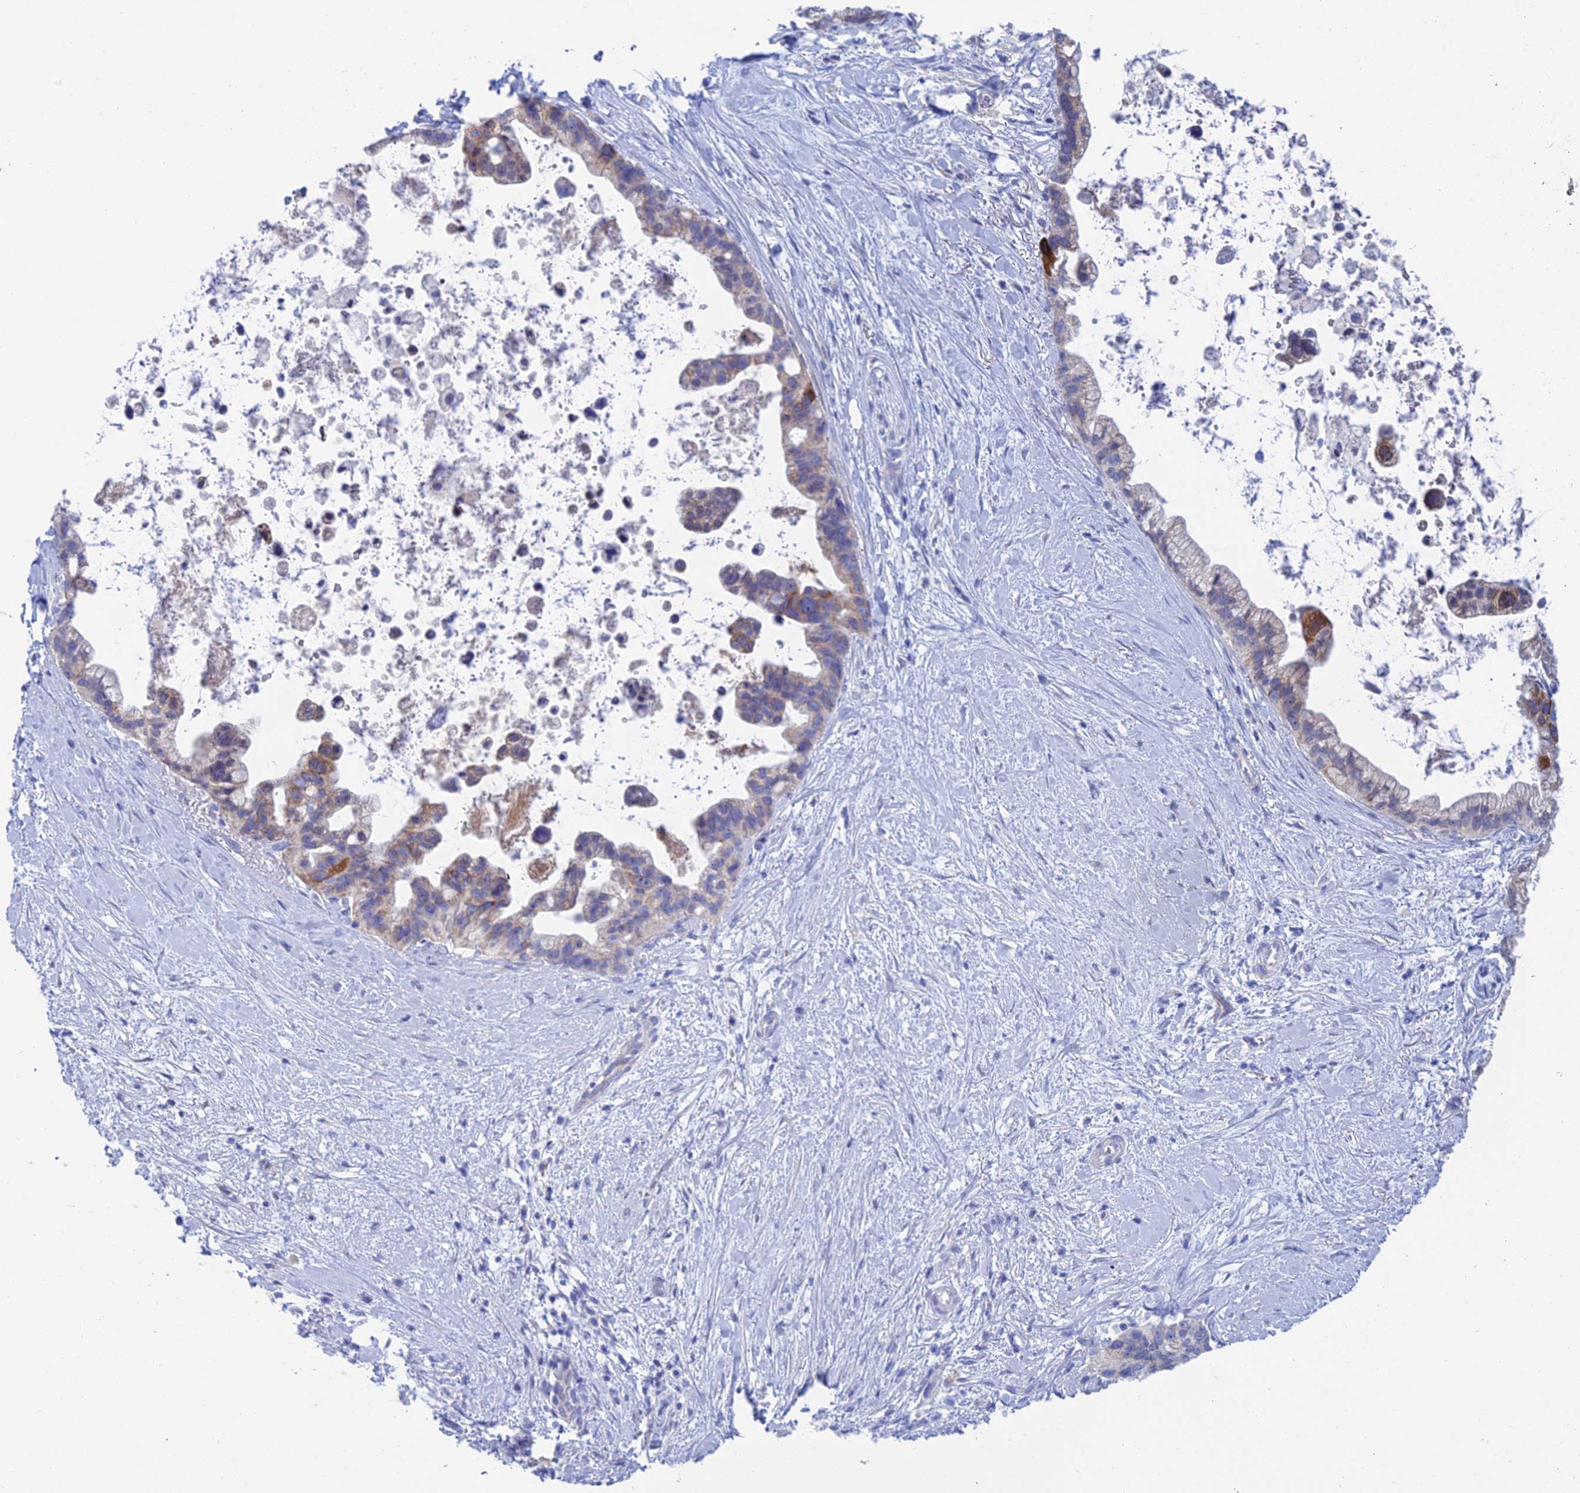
{"staining": {"intensity": "moderate", "quantity": "<25%", "location": "cytoplasmic/membranous"}, "tissue": "pancreatic cancer", "cell_type": "Tumor cells", "image_type": "cancer", "snomed": [{"axis": "morphology", "description": "Adenocarcinoma, NOS"}, {"axis": "topography", "description": "Pancreas"}], "caption": "Adenocarcinoma (pancreatic) stained with DAB immunohistochemistry displays low levels of moderate cytoplasmic/membranous expression in about <25% of tumor cells.", "gene": "CFAP210", "patient": {"sex": "female", "age": 83}}